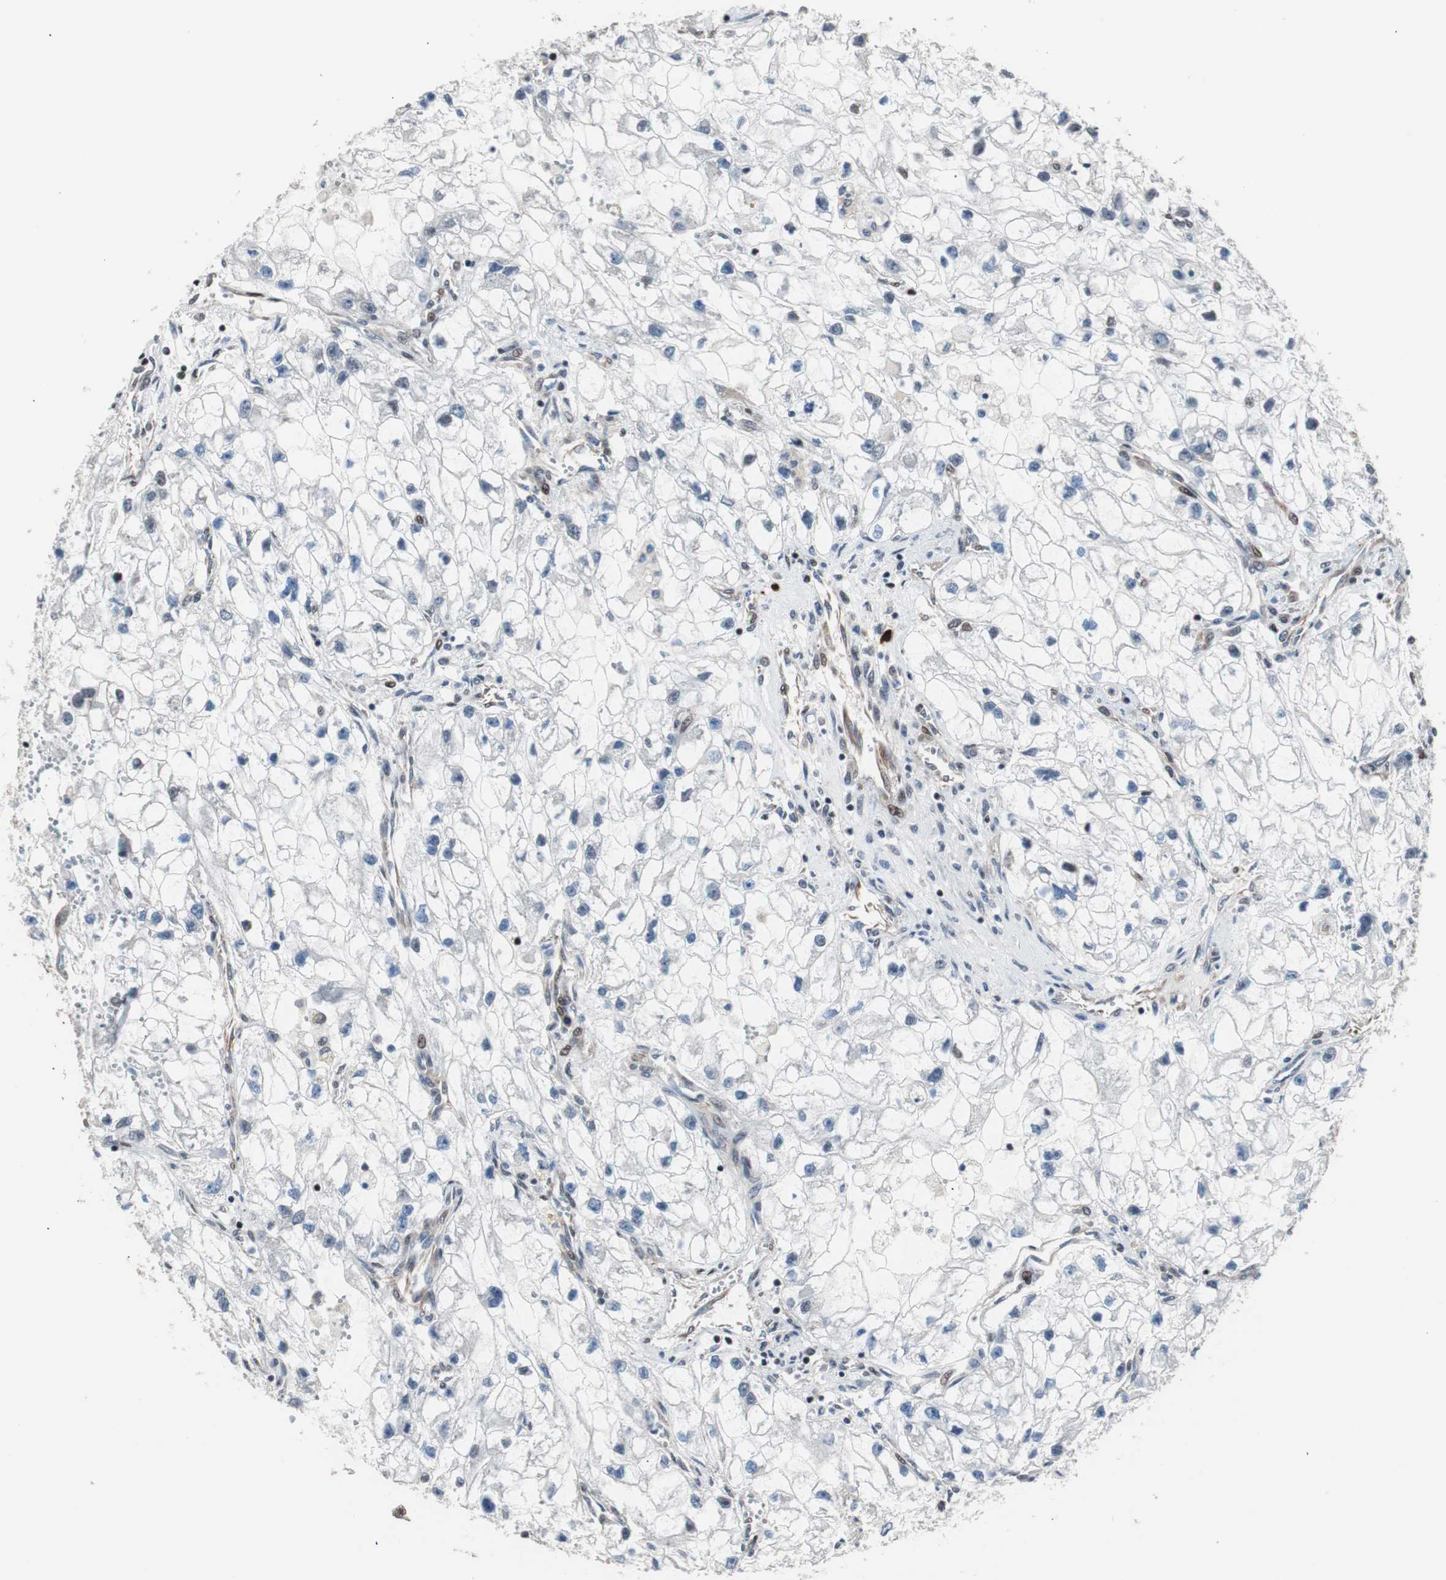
{"staining": {"intensity": "weak", "quantity": "<25%", "location": "nuclear"}, "tissue": "renal cancer", "cell_type": "Tumor cells", "image_type": "cancer", "snomed": [{"axis": "morphology", "description": "Adenocarcinoma, NOS"}, {"axis": "topography", "description": "Kidney"}], "caption": "This histopathology image is of renal cancer (adenocarcinoma) stained with immunohistochemistry (IHC) to label a protein in brown with the nuclei are counter-stained blue. There is no staining in tumor cells.", "gene": "POGZ", "patient": {"sex": "female", "age": 70}}